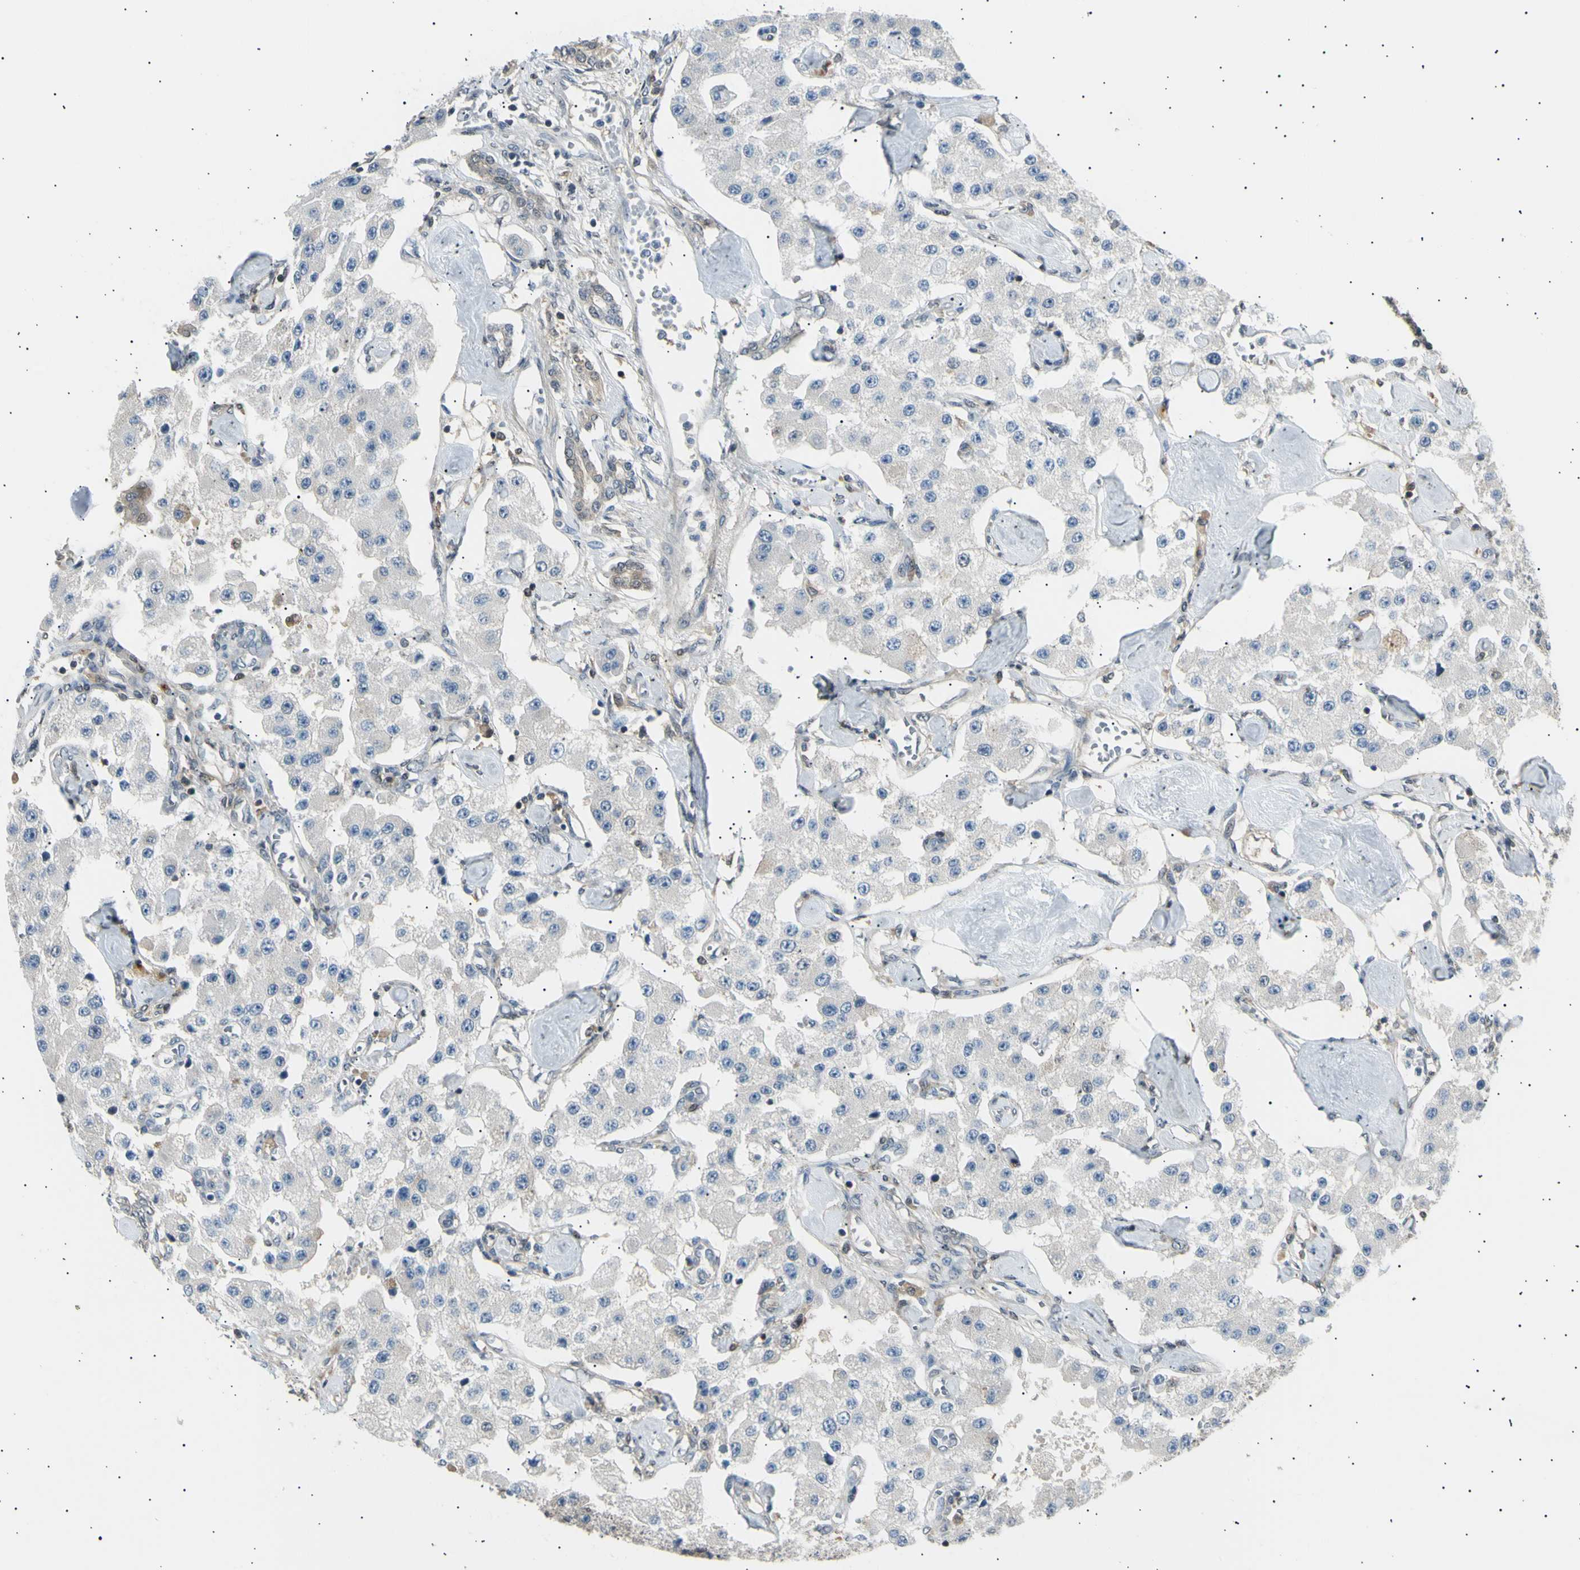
{"staining": {"intensity": "negative", "quantity": "none", "location": "none"}, "tissue": "carcinoid", "cell_type": "Tumor cells", "image_type": "cancer", "snomed": [{"axis": "morphology", "description": "Carcinoid, malignant, NOS"}, {"axis": "topography", "description": "Pancreas"}], "caption": "Protein analysis of malignant carcinoid reveals no significant positivity in tumor cells. (DAB IHC, high magnification).", "gene": "LHPP", "patient": {"sex": "male", "age": 41}}